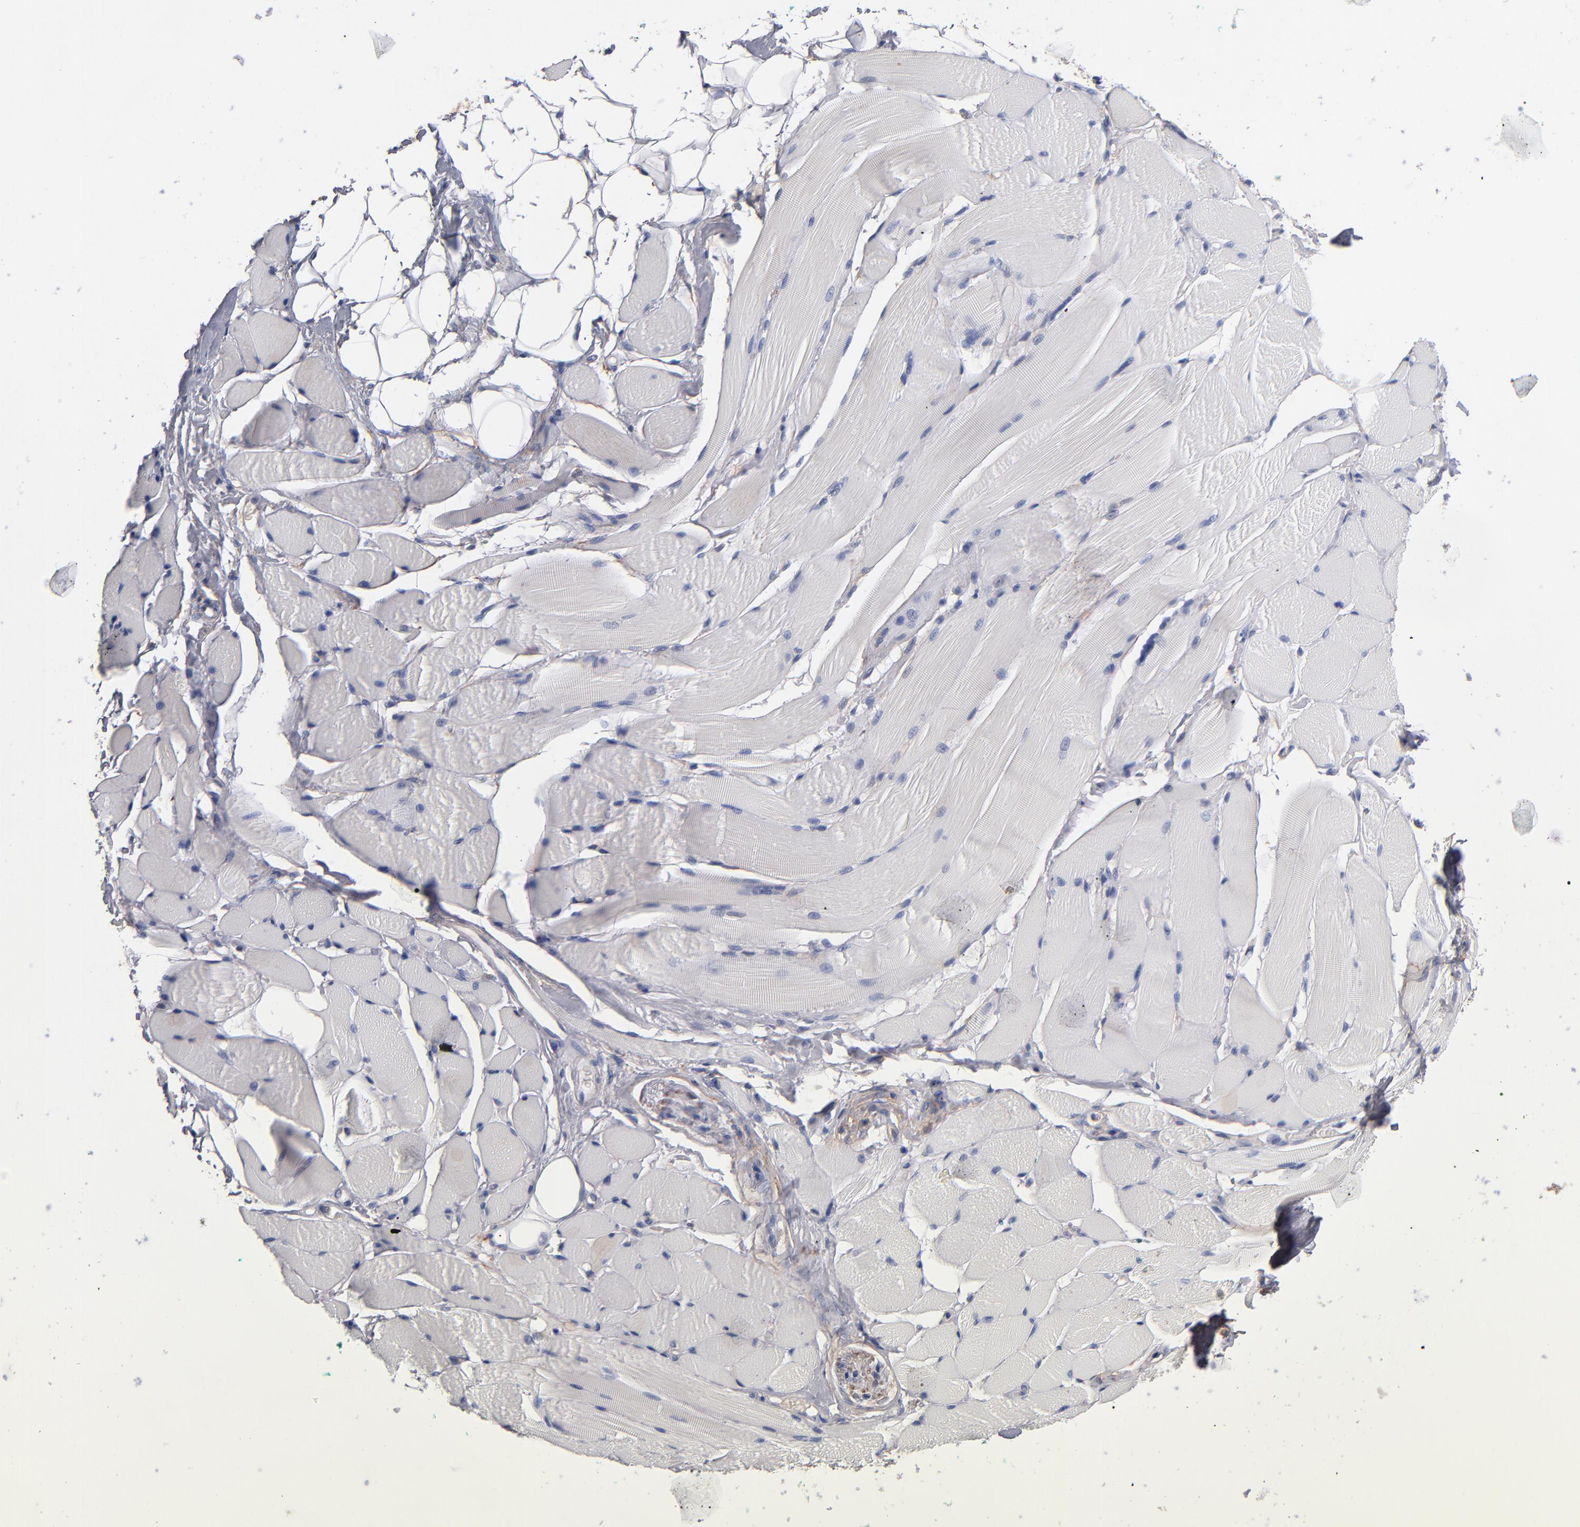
{"staining": {"intensity": "negative", "quantity": "none", "location": "none"}, "tissue": "skeletal muscle", "cell_type": "Myocytes", "image_type": "normal", "snomed": [{"axis": "morphology", "description": "Normal tissue, NOS"}, {"axis": "topography", "description": "Skeletal muscle"}, {"axis": "topography", "description": "Peripheral nerve tissue"}], "caption": "IHC photomicrograph of unremarkable skeletal muscle: human skeletal muscle stained with DAB (3,3'-diaminobenzidine) displays no significant protein staining in myocytes. (Brightfield microscopy of DAB immunohistochemistry (IHC) at high magnification).", "gene": "PLSCR4", "patient": {"sex": "female", "age": 84}}